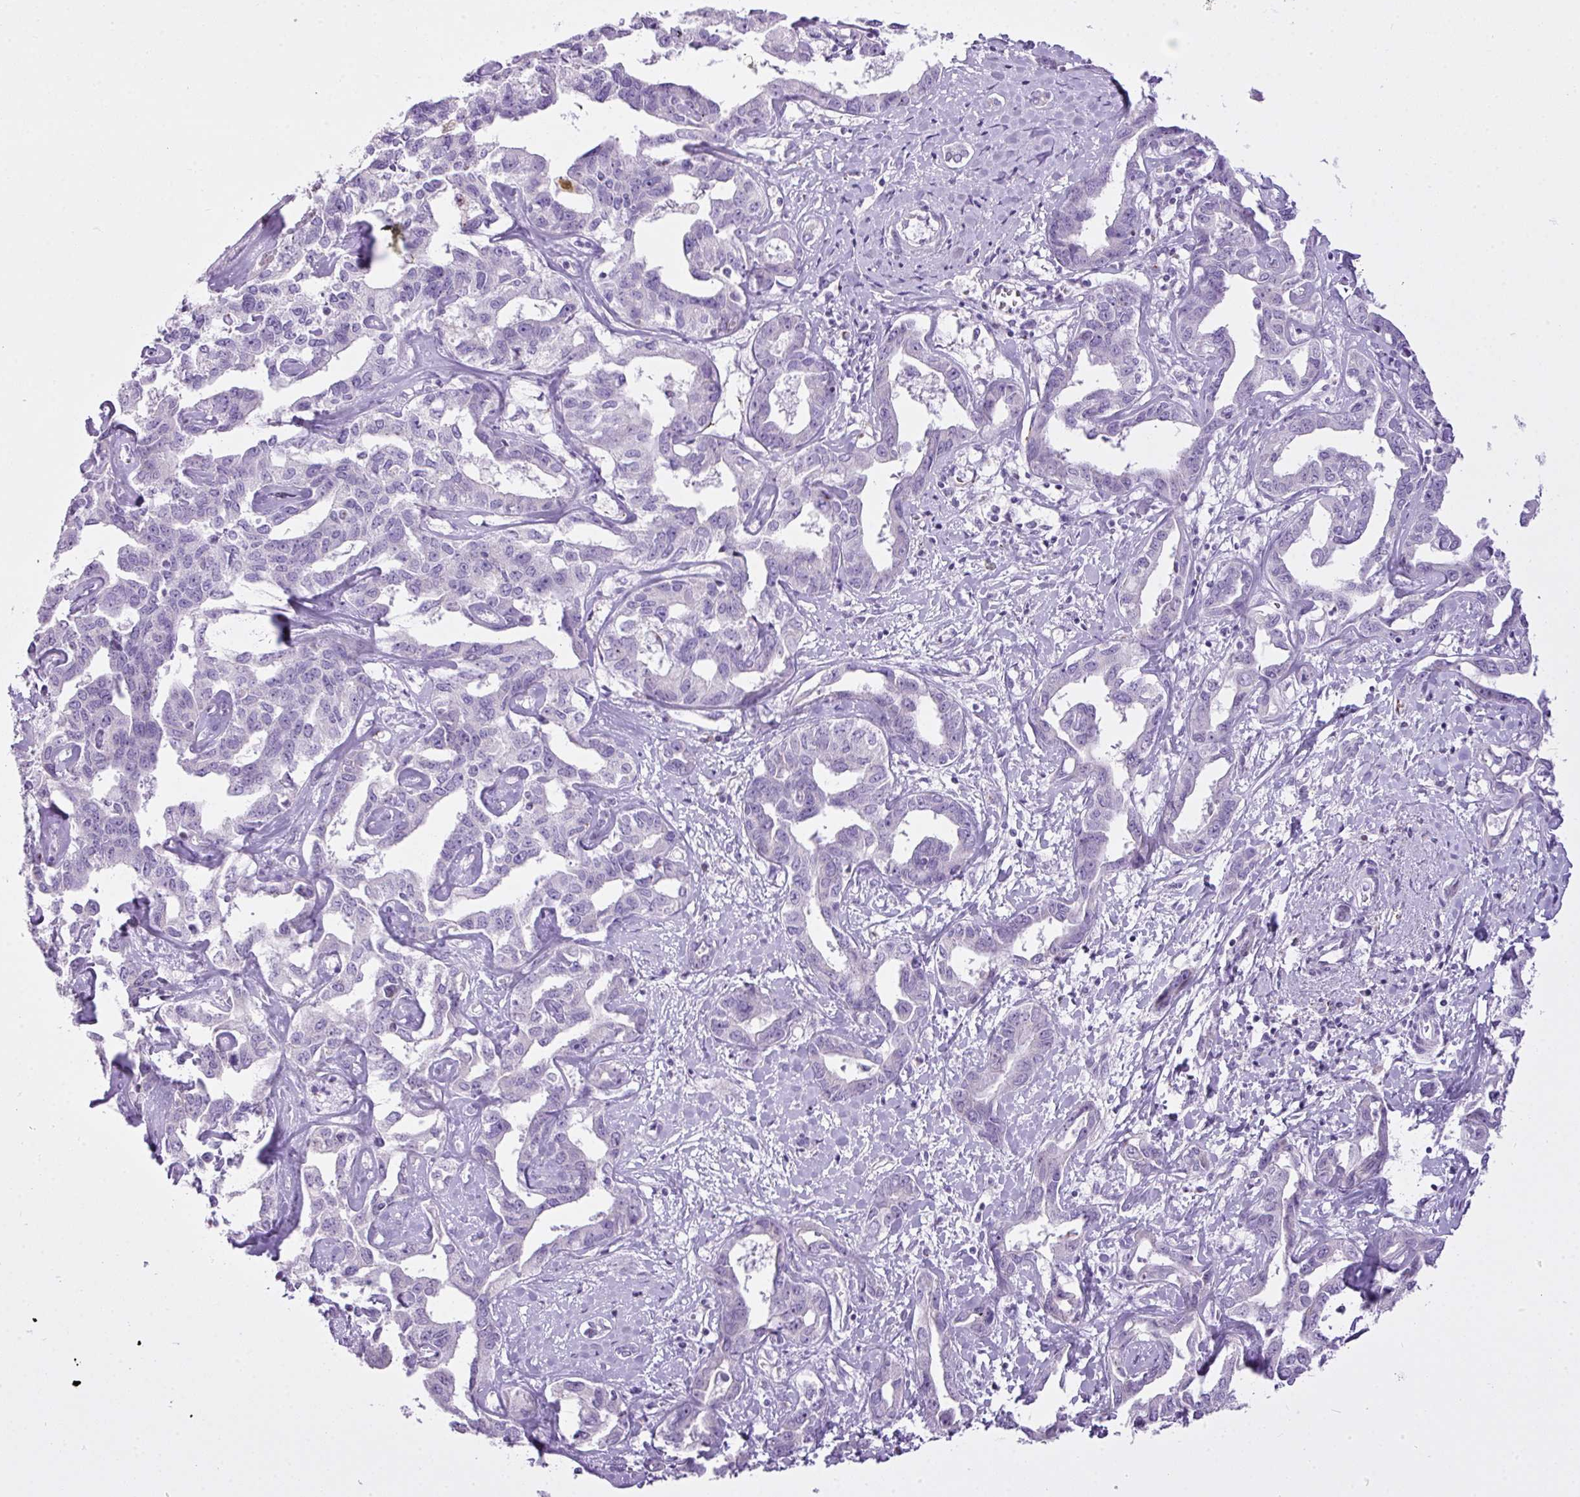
{"staining": {"intensity": "negative", "quantity": "none", "location": "none"}, "tissue": "liver cancer", "cell_type": "Tumor cells", "image_type": "cancer", "snomed": [{"axis": "morphology", "description": "Cholangiocarcinoma"}, {"axis": "topography", "description": "Liver"}], "caption": "This is an immunohistochemistry photomicrograph of liver cancer (cholangiocarcinoma). There is no staining in tumor cells.", "gene": "FAM43A", "patient": {"sex": "male", "age": 59}}